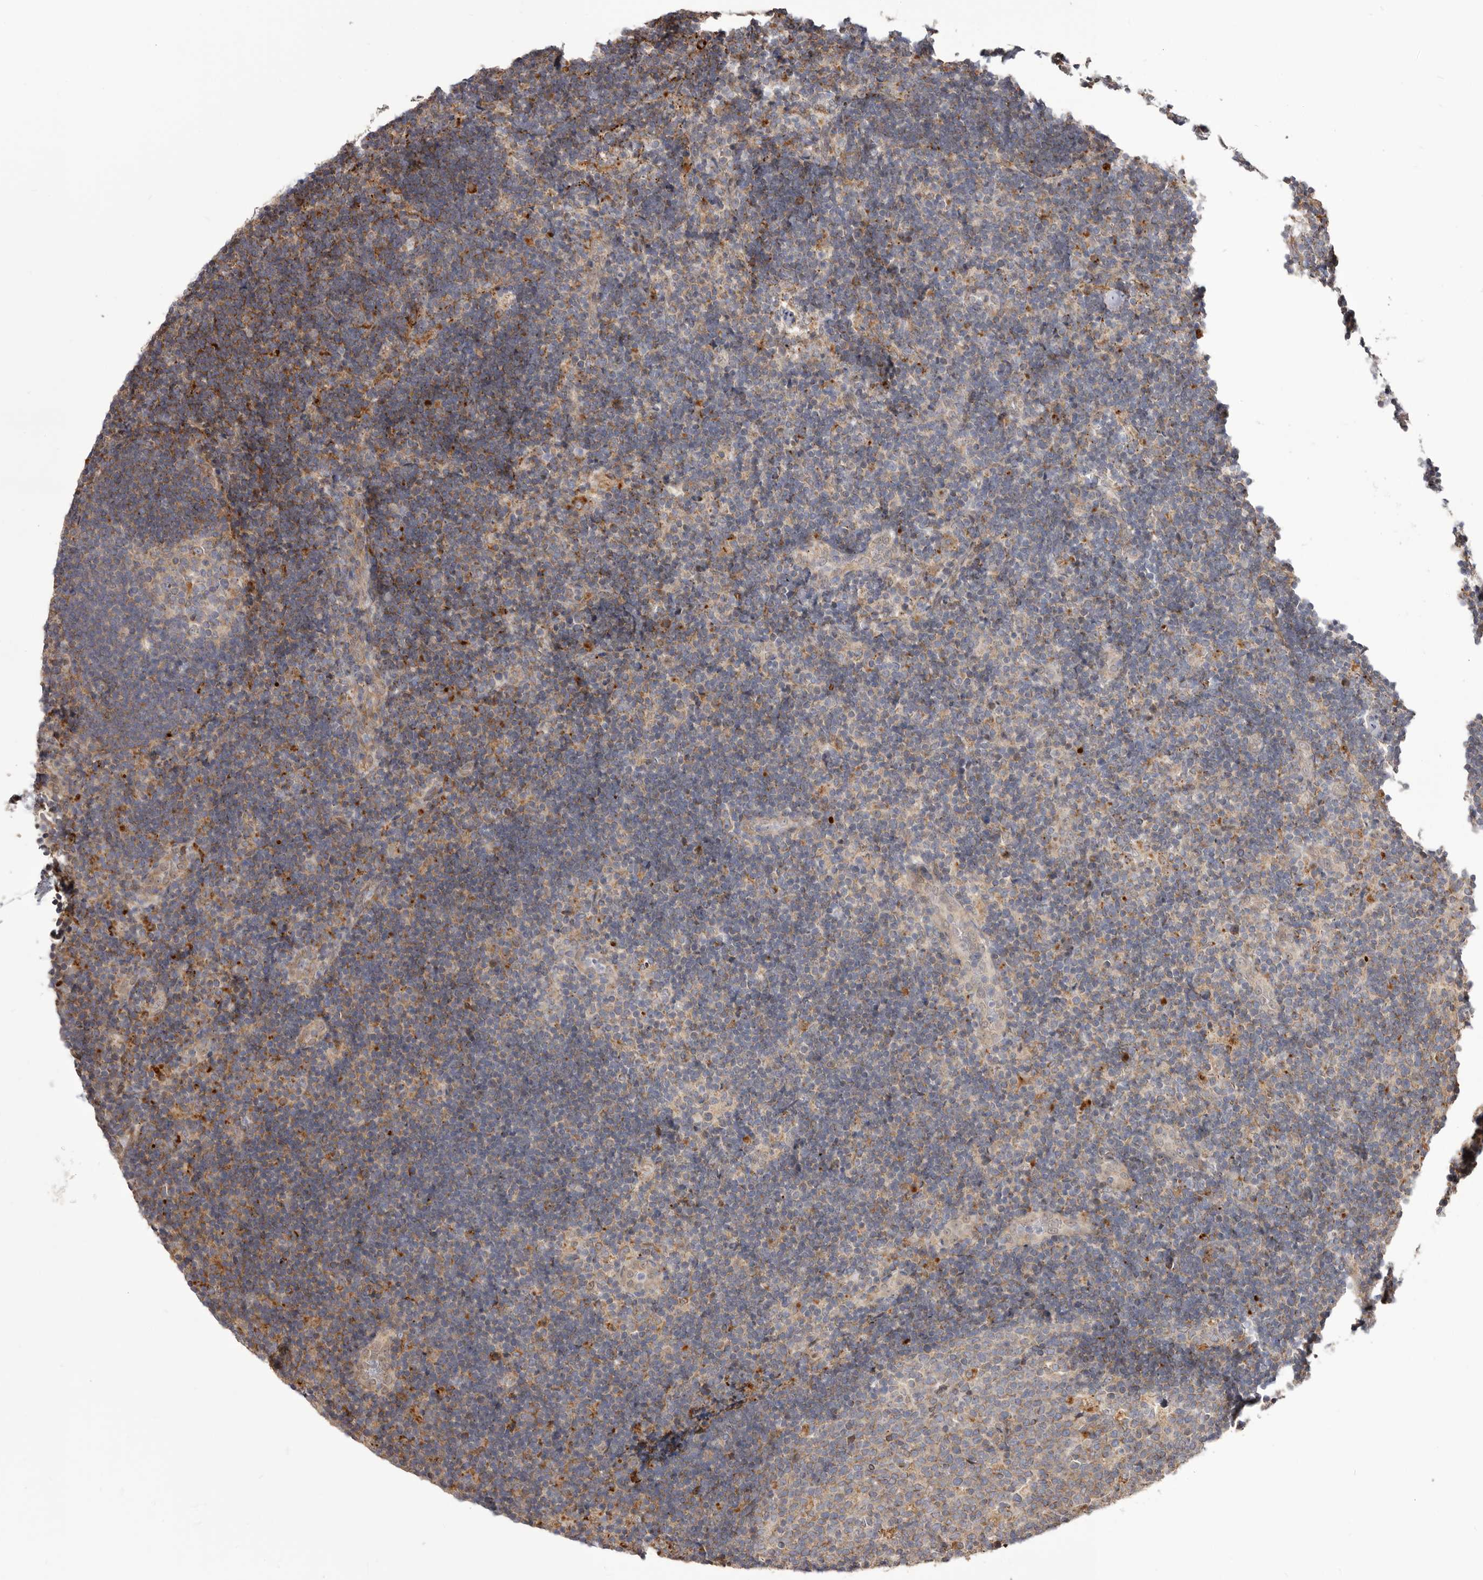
{"staining": {"intensity": "weak", "quantity": "<25%", "location": "cytoplasmic/membranous"}, "tissue": "lymph node", "cell_type": "Germinal center cells", "image_type": "normal", "snomed": [{"axis": "morphology", "description": "Normal tissue, NOS"}, {"axis": "topography", "description": "Lymph node"}], "caption": "This is an immunohistochemistry (IHC) image of benign human lymph node. There is no positivity in germinal center cells.", "gene": "NUP43", "patient": {"sex": "female", "age": 22}}